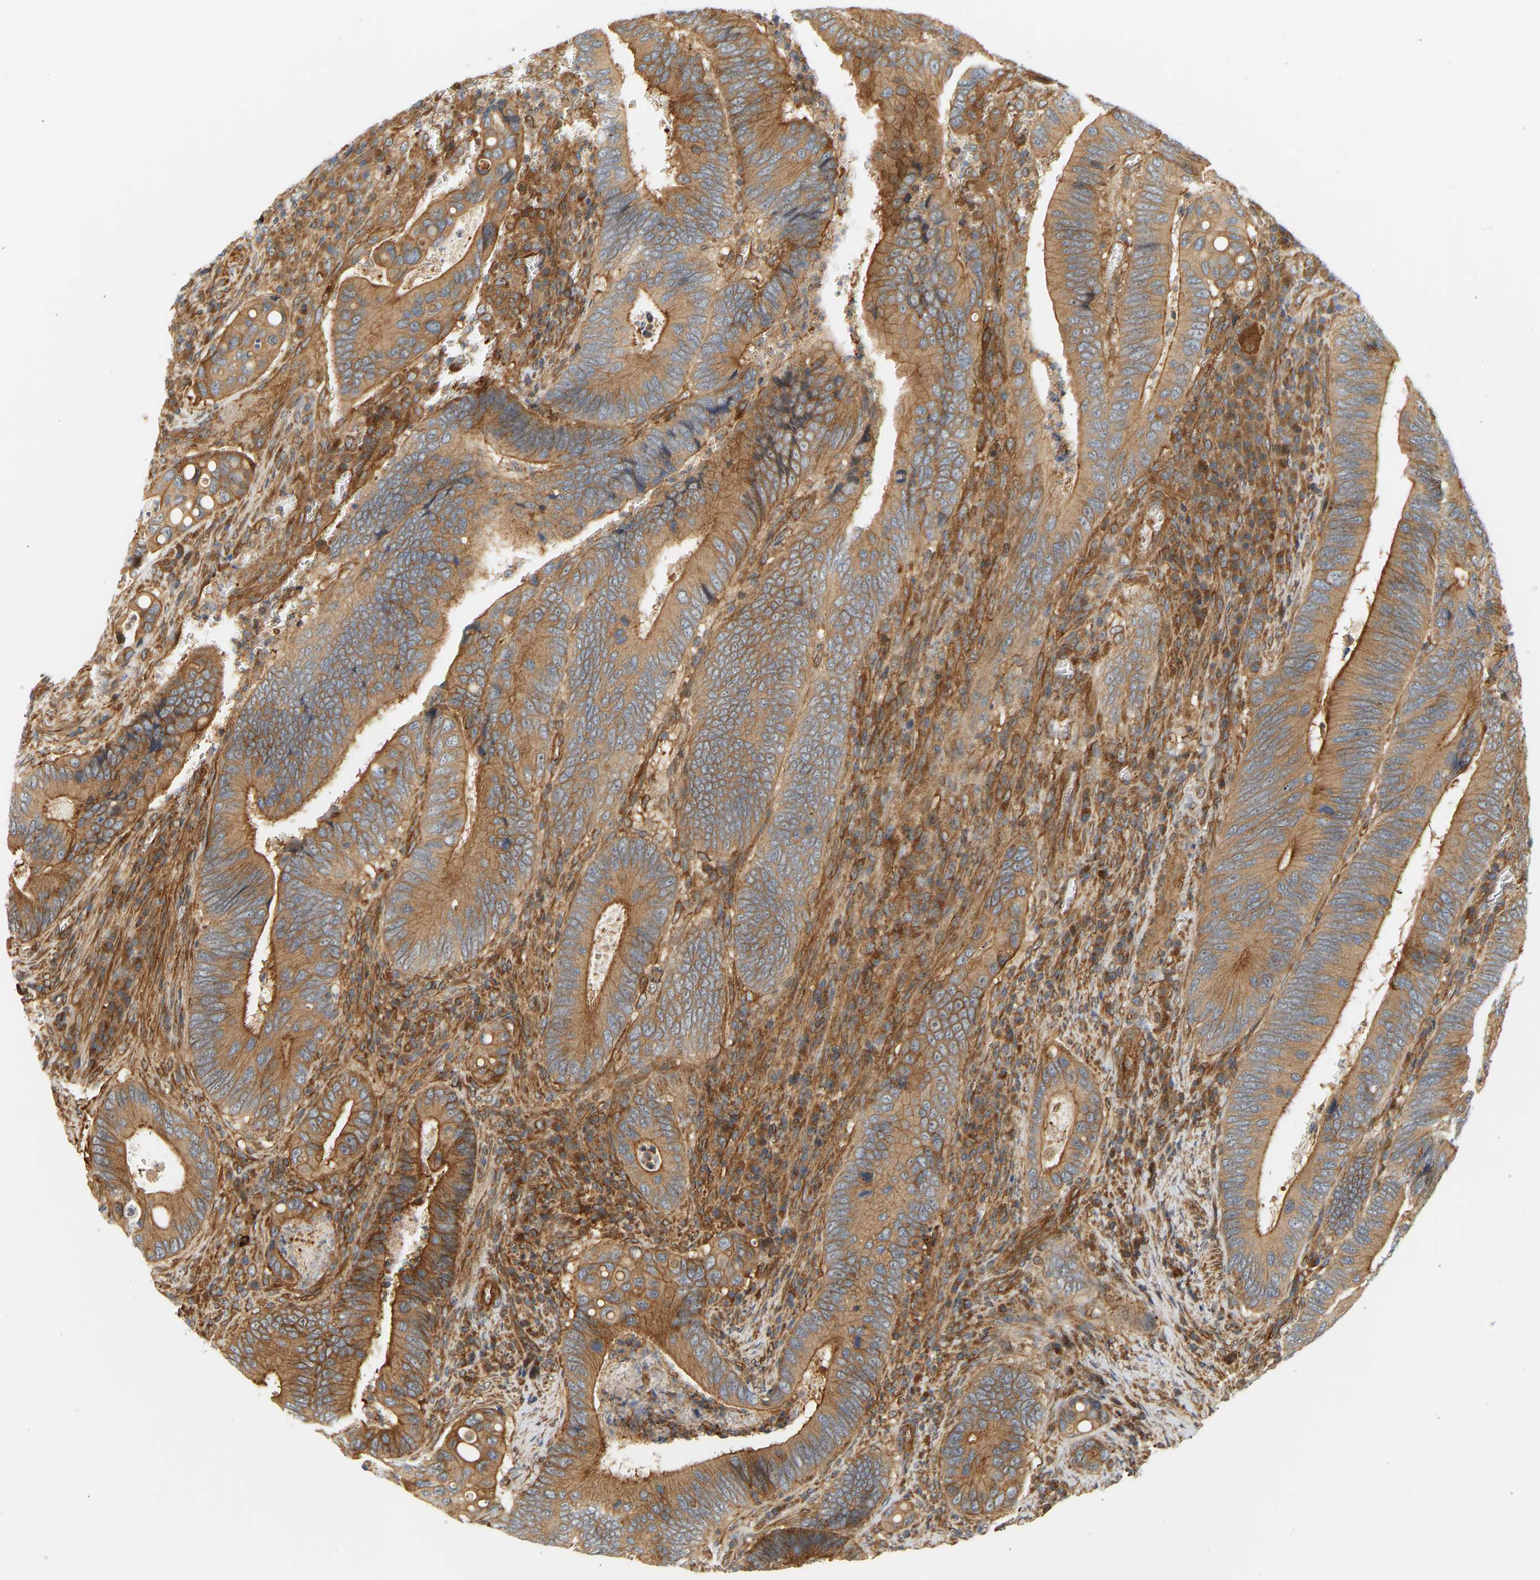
{"staining": {"intensity": "moderate", "quantity": ">75%", "location": "cytoplasmic/membranous"}, "tissue": "colorectal cancer", "cell_type": "Tumor cells", "image_type": "cancer", "snomed": [{"axis": "morphology", "description": "Inflammation, NOS"}, {"axis": "morphology", "description": "Adenocarcinoma, NOS"}, {"axis": "topography", "description": "Colon"}], "caption": "Protein staining of colorectal cancer tissue reveals moderate cytoplasmic/membranous staining in about >75% of tumor cells.", "gene": "CEP57", "patient": {"sex": "male", "age": 72}}